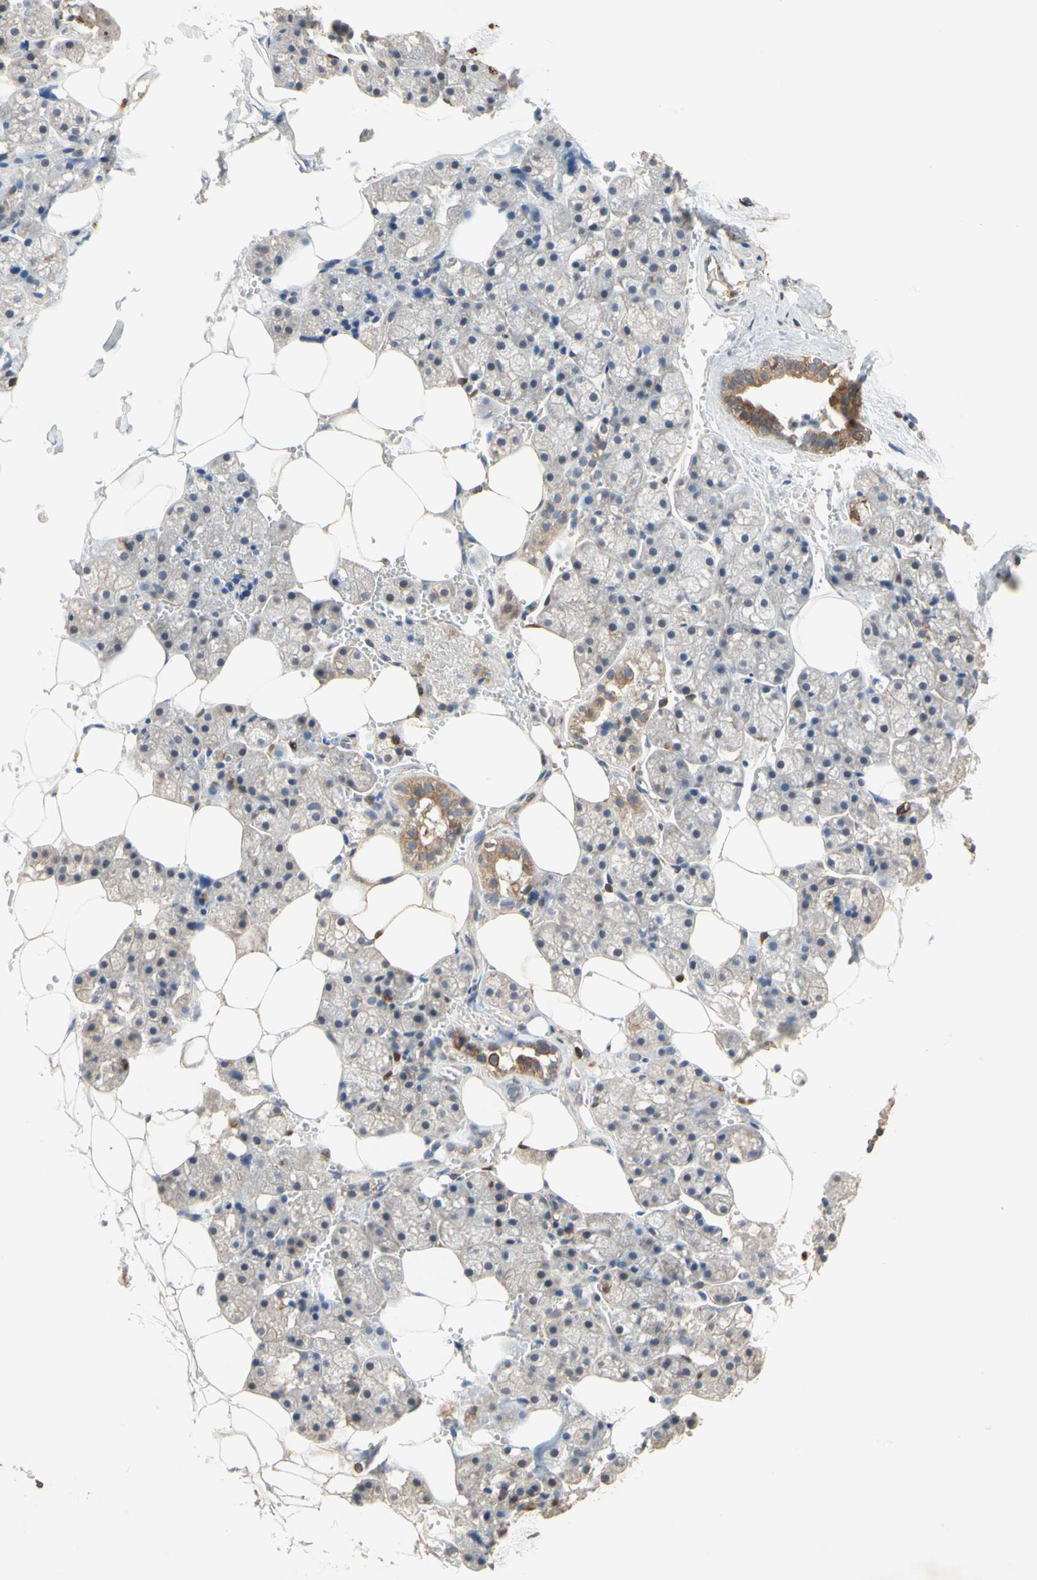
{"staining": {"intensity": "moderate", "quantity": "<25%", "location": "cytoplasmic/membranous"}, "tissue": "salivary gland", "cell_type": "Glandular cells", "image_type": "normal", "snomed": [{"axis": "morphology", "description": "Normal tissue, NOS"}, {"axis": "topography", "description": "Salivary gland"}], "caption": "Immunohistochemical staining of unremarkable salivary gland displays <25% levels of moderate cytoplasmic/membranous protein expression in about <25% of glandular cells.", "gene": "MAP3K10", "patient": {"sex": "male", "age": 62}}